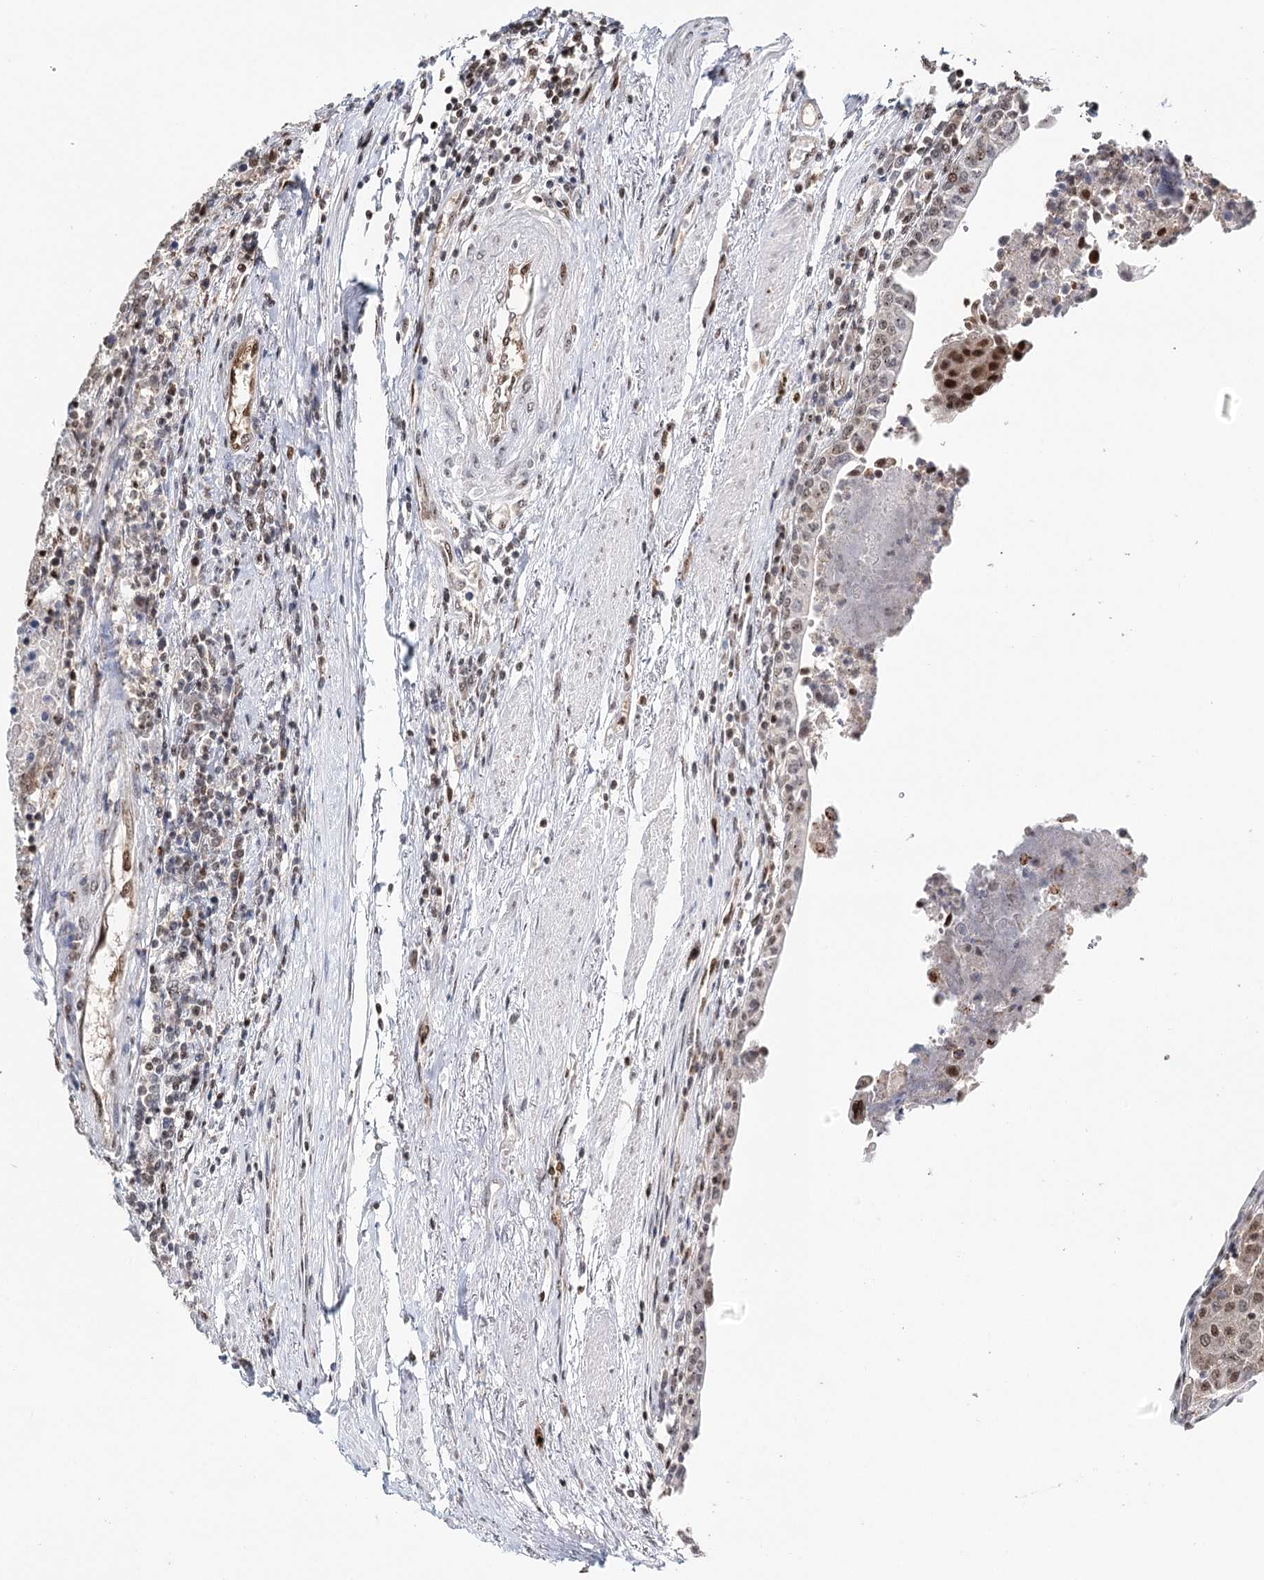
{"staining": {"intensity": "moderate", "quantity": "<25%", "location": "nuclear"}, "tissue": "urothelial cancer", "cell_type": "Tumor cells", "image_type": "cancer", "snomed": [{"axis": "morphology", "description": "Urothelial carcinoma, High grade"}, {"axis": "topography", "description": "Urinary bladder"}], "caption": "High-magnification brightfield microscopy of high-grade urothelial carcinoma stained with DAB (brown) and counterstained with hematoxylin (blue). tumor cells exhibit moderate nuclear positivity is appreciated in approximately<25% of cells.", "gene": "RPS27A", "patient": {"sex": "female", "age": 85}}